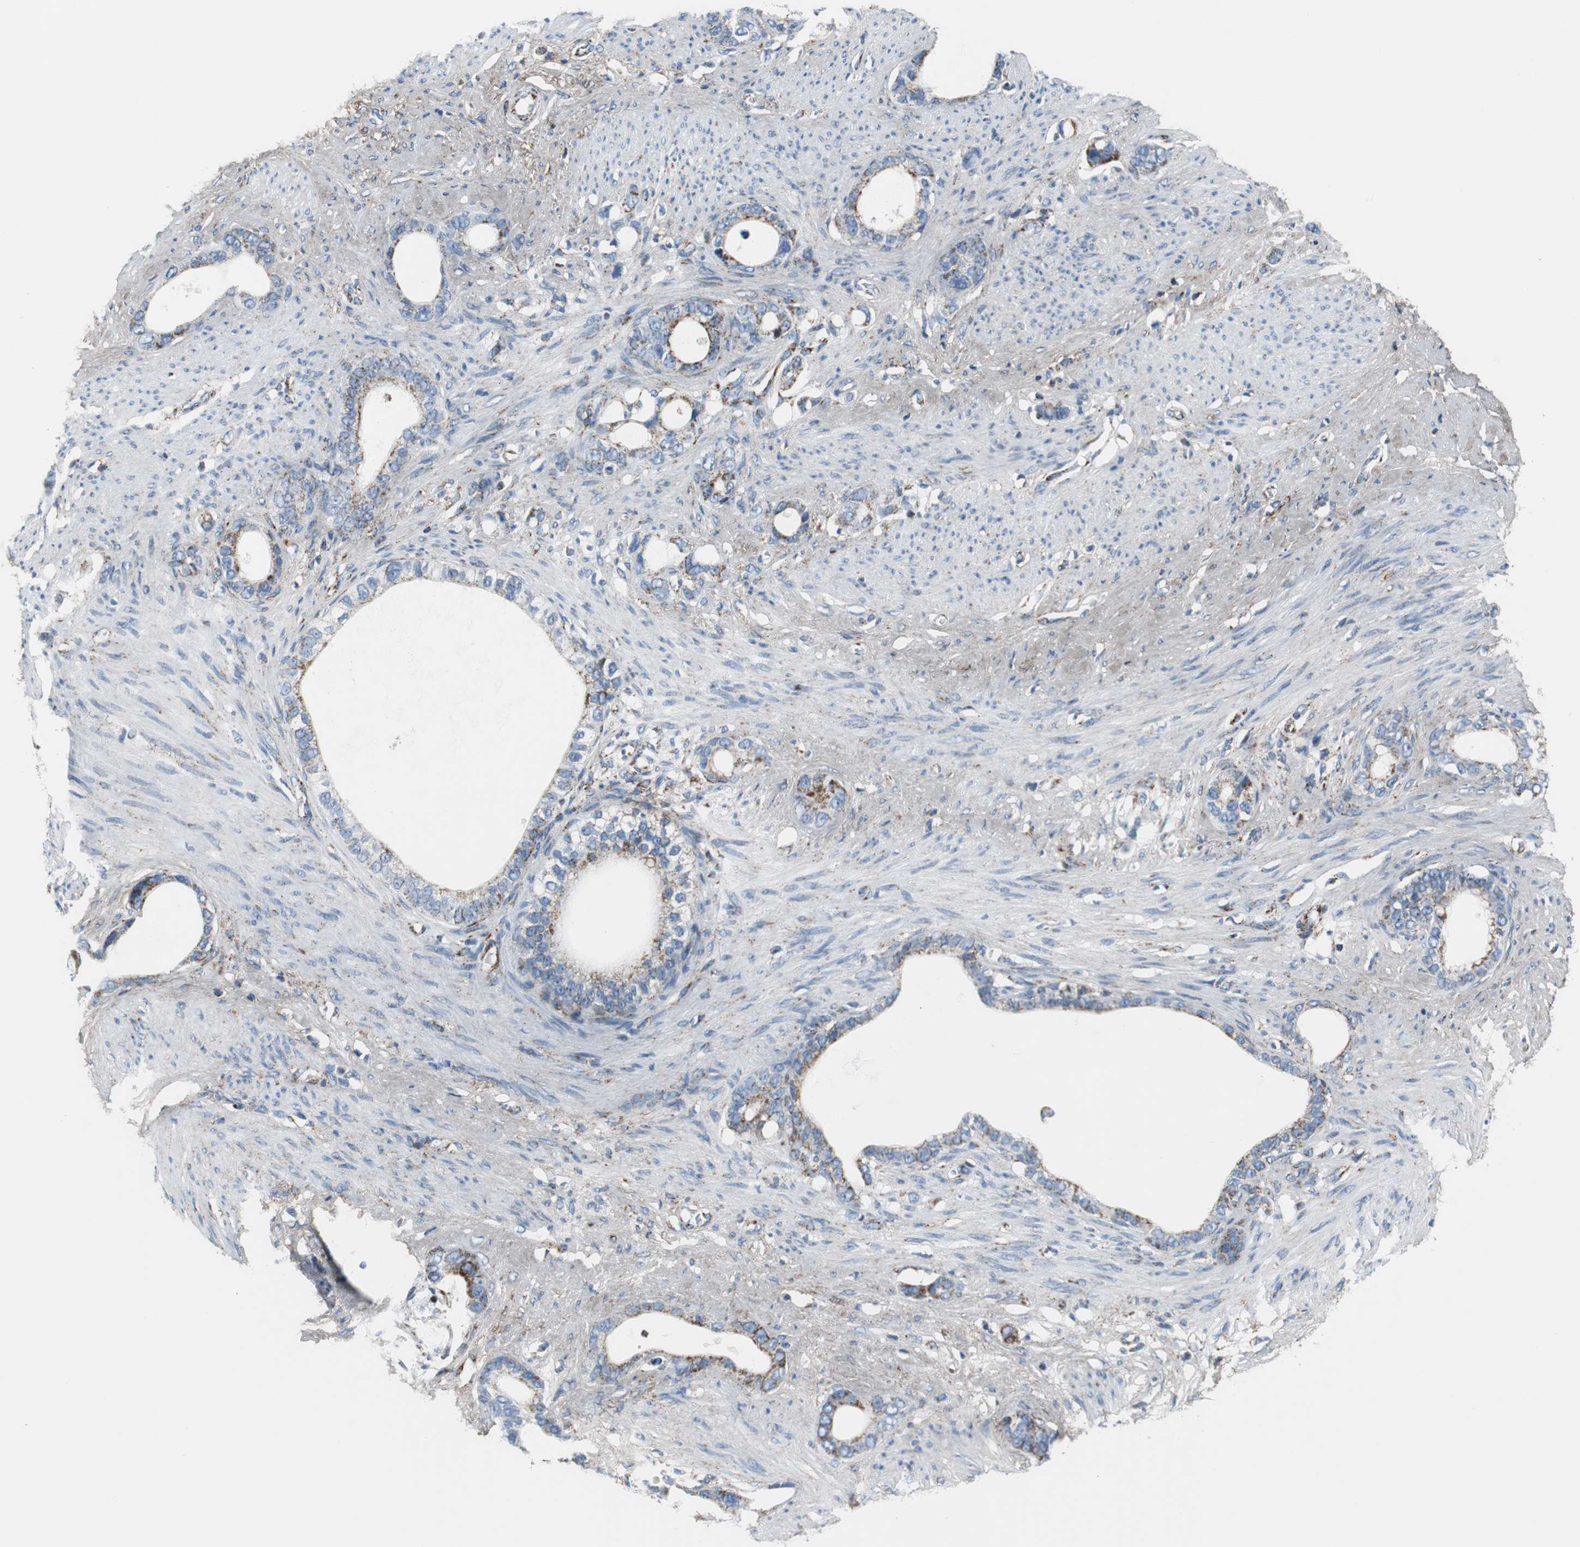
{"staining": {"intensity": "strong", "quantity": "<25%", "location": "cytoplasmic/membranous"}, "tissue": "stomach cancer", "cell_type": "Tumor cells", "image_type": "cancer", "snomed": [{"axis": "morphology", "description": "Adenocarcinoma, NOS"}, {"axis": "topography", "description": "Stomach"}], "caption": "Stomach cancer (adenocarcinoma) stained with a protein marker displays strong staining in tumor cells.", "gene": "C1QTNF7", "patient": {"sex": "female", "age": 75}}